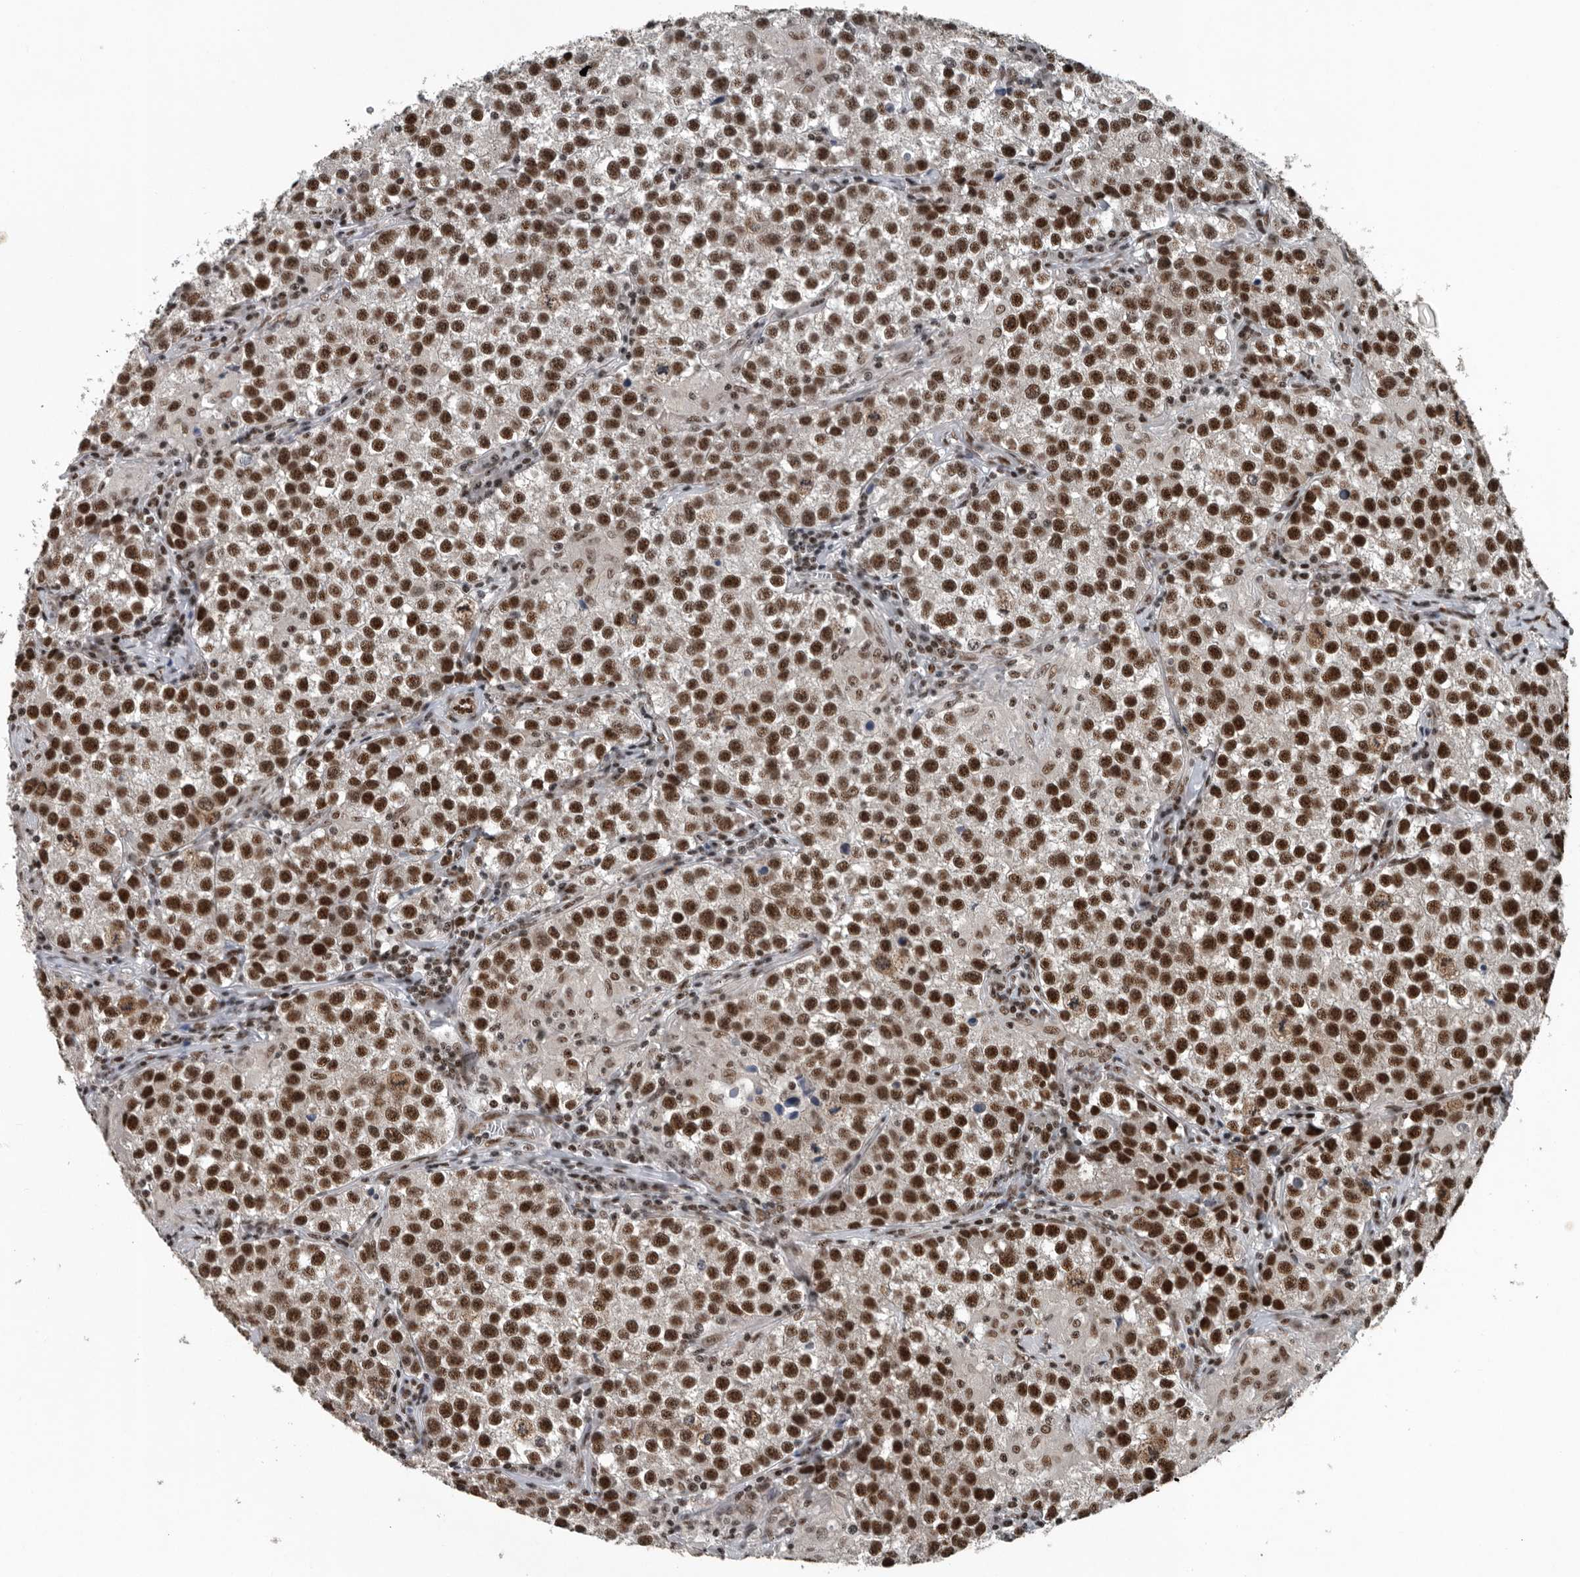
{"staining": {"intensity": "strong", "quantity": ">75%", "location": "nuclear"}, "tissue": "testis cancer", "cell_type": "Tumor cells", "image_type": "cancer", "snomed": [{"axis": "morphology", "description": "Seminoma, NOS"}, {"axis": "morphology", "description": "Carcinoma, Embryonal, NOS"}, {"axis": "topography", "description": "Testis"}], "caption": "Testis seminoma was stained to show a protein in brown. There is high levels of strong nuclear positivity in about >75% of tumor cells.", "gene": "SENP7", "patient": {"sex": "male", "age": 43}}